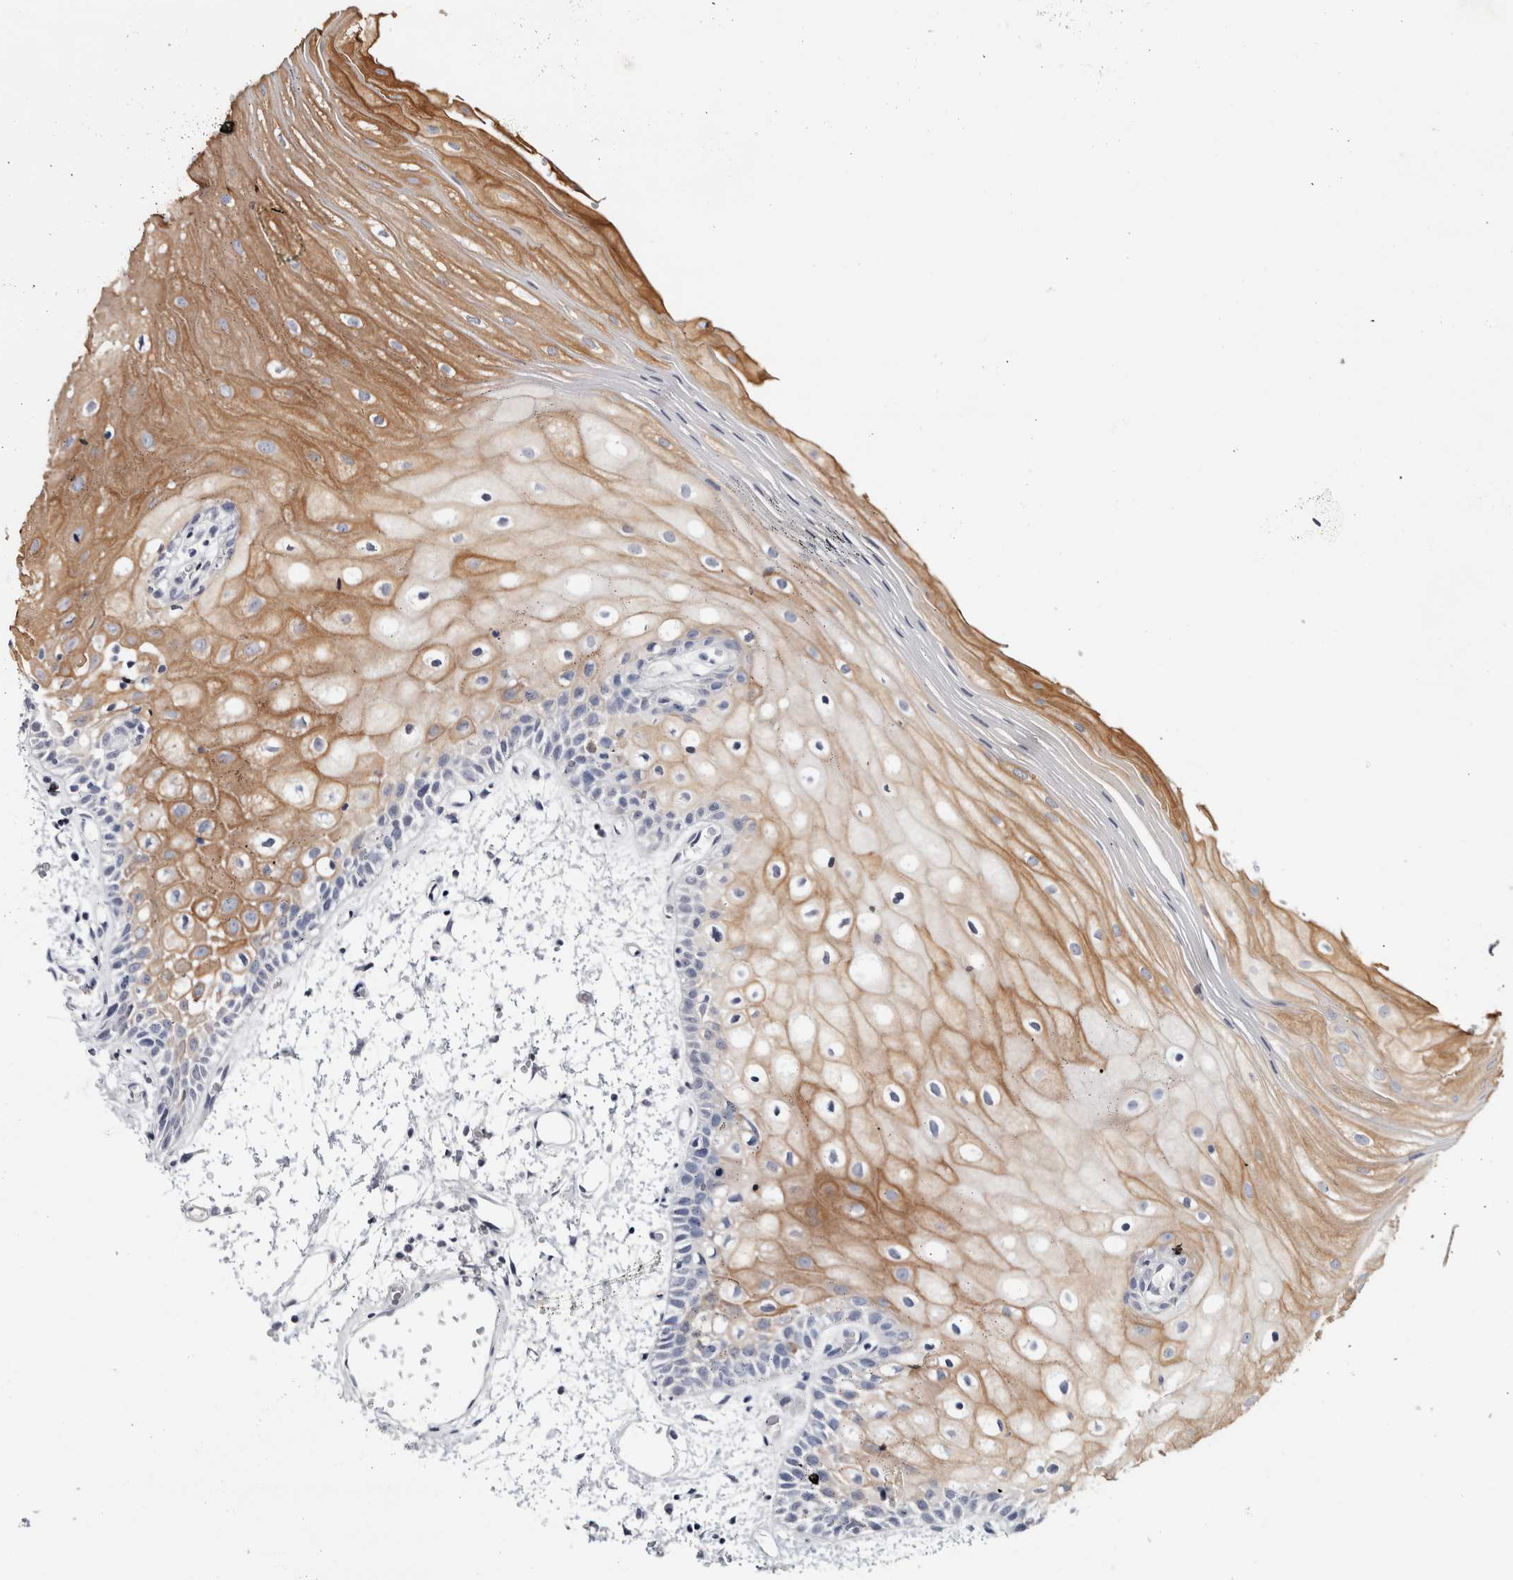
{"staining": {"intensity": "moderate", "quantity": "<25%", "location": "cytoplasmic/membranous"}, "tissue": "oral mucosa", "cell_type": "Squamous epithelial cells", "image_type": "normal", "snomed": [{"axis": "morphology", "description": "Normal tissue, NOS"}, {"axis": "topography", "description": "Oral tissue"}], "caption": "Protein expression analysis of benign oral mucosa shows moderate cytoplasmic/membranous positivity in approximately <25% of squamous epithelial cells.", "gene": "RPH3AL", "patient": {"sex": "male", "age": 52}}